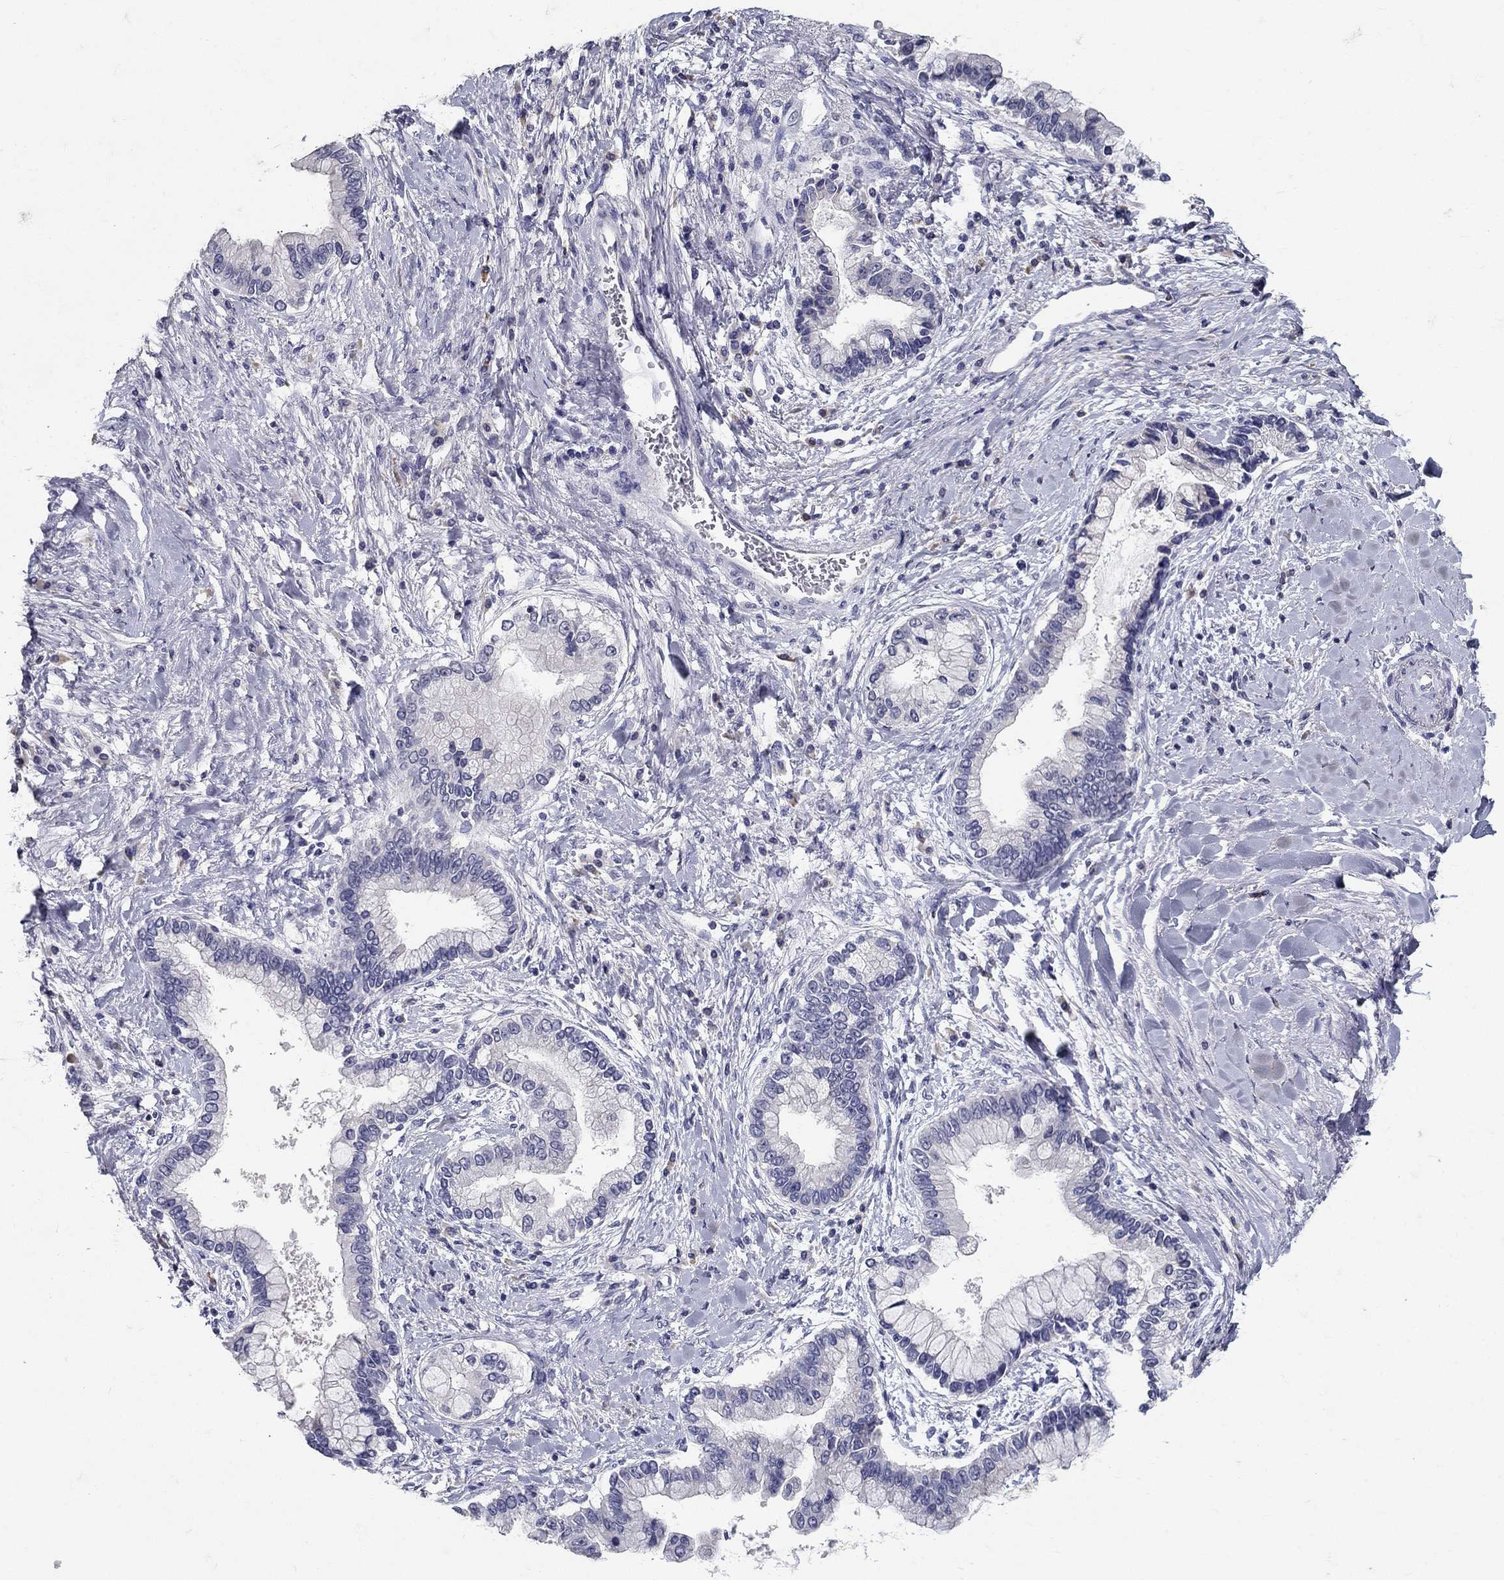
{"staining": {"intensity": "negative", "quantity": "none", "location": "none"}, "tissue": "liver cancer", "cell_type": "Tumor cells", "image_type": "cancer", "snomed": [{"axis": "morphology", "description": "Cholangiocarcinoma"}, {"axis": "topography", "description": "Liver"}], "caption": "Image shows no significant protein positivity in tumor cells of cholangiocarcinoma (liver).", "gene": "POMC", "patient": {"sex": "male", "age": 50}}